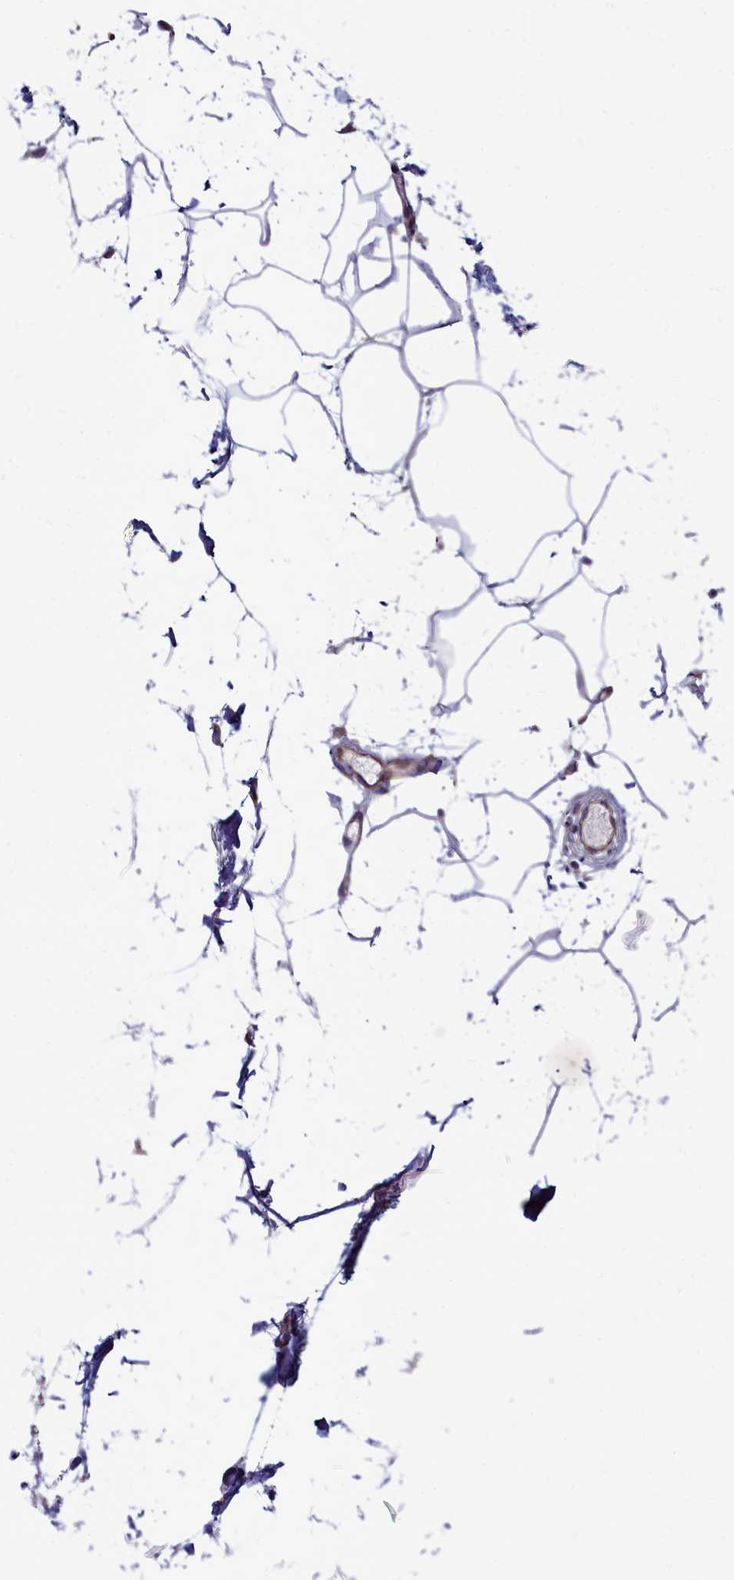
{"staining": {"intensity": "negative", "quantity": "none", "location": "none"}, "tissue": "adipose tissue", "cell_type": "Adipocytes", "image_type": "normal", "snomed": [{"axis": "morphology", "description": "Normal tissue, NOS"}, {"axis": "topography", "description": "Adipose tissue"}], "caption": "IHC of unremarkable human adipose tissue exhibits no positivity in adipocytes. Brightfield microscopy of immunohistochemistry (IHC) stained with DAB (brown) and hematoxylin (blue), captured at high magnification.", "gene": "SMPD4", "patient": {"sex": "female", "age": 37}}